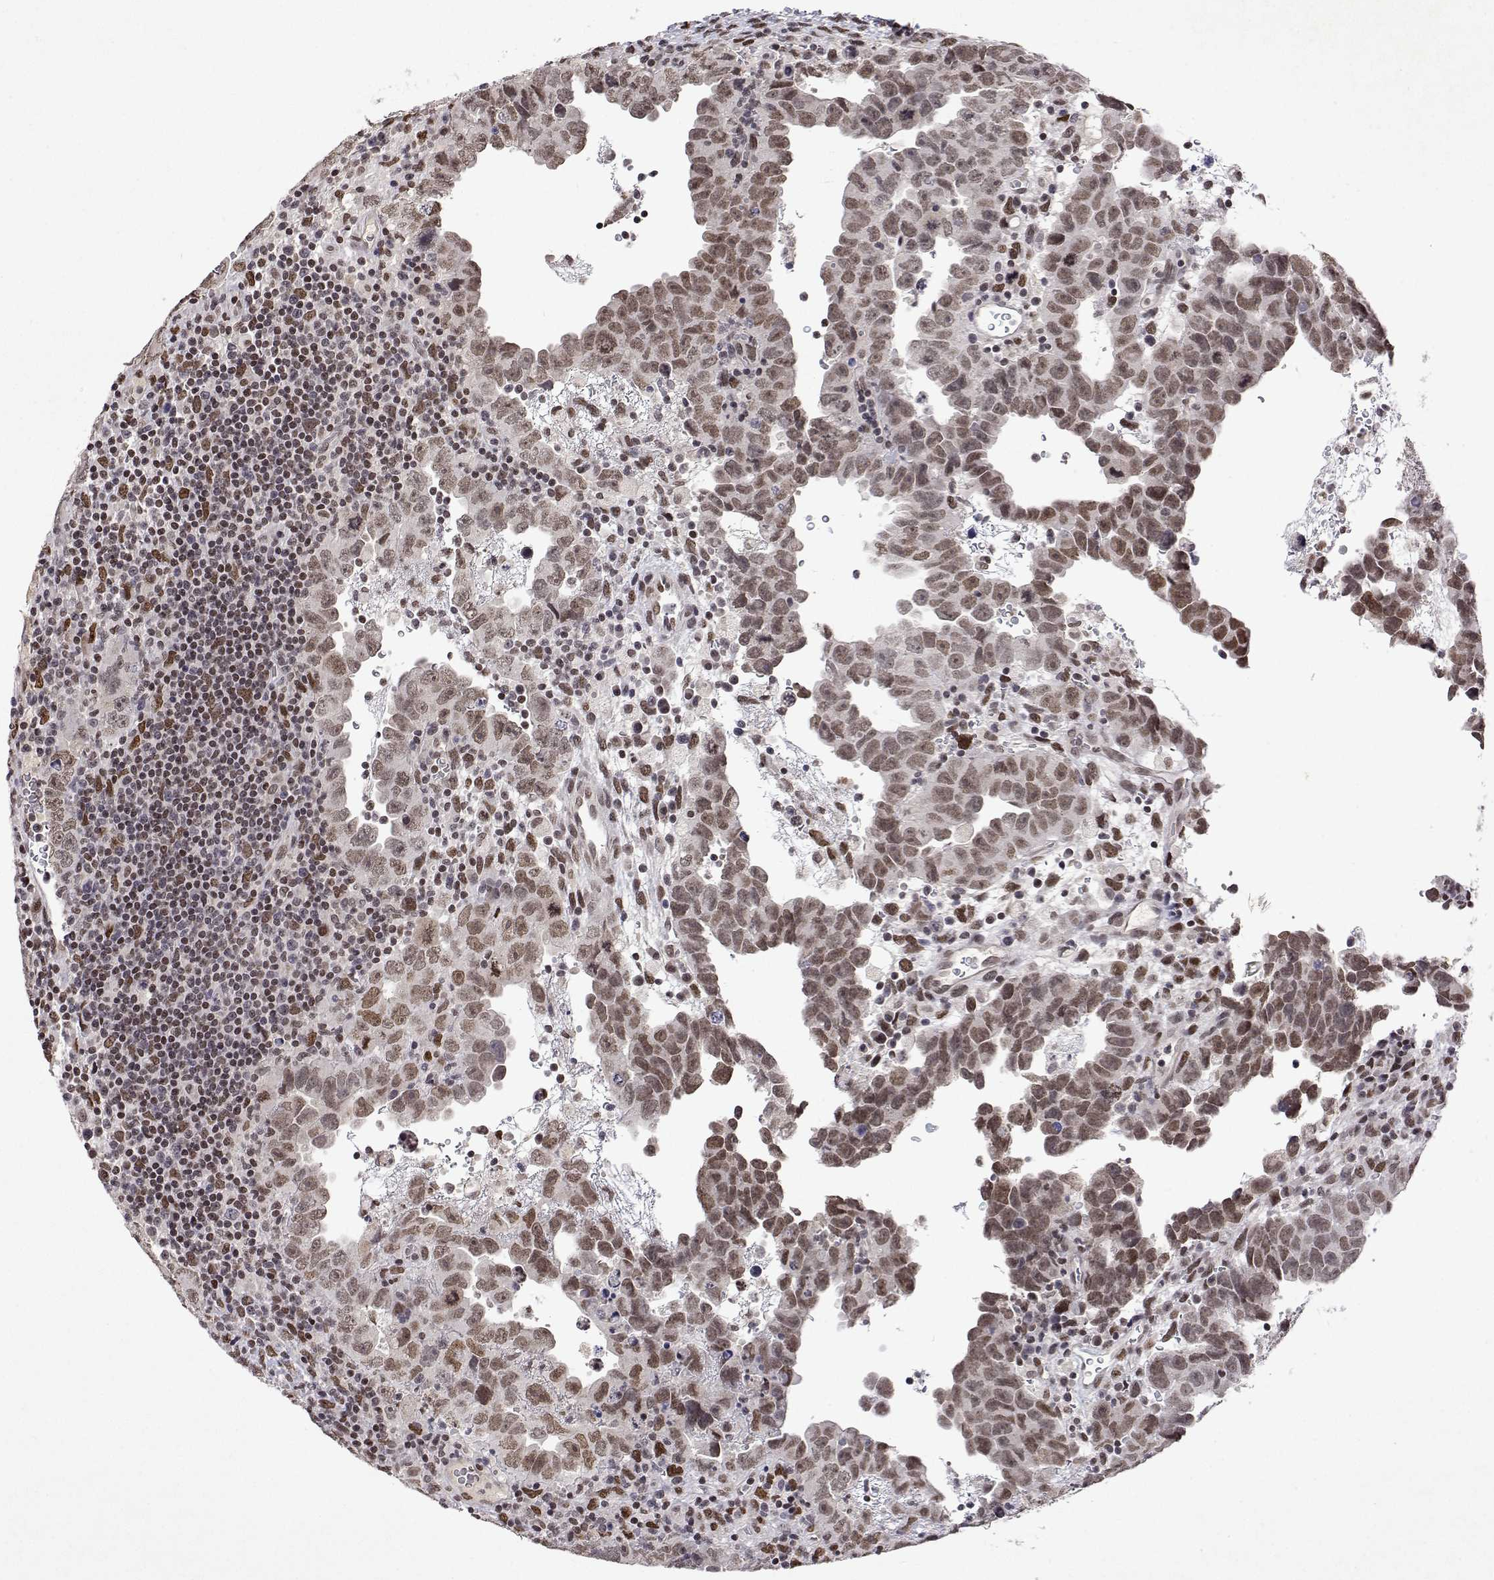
{"staining": {"intensity": "moderate", "quantity": ">75%", "location": "nuclear"}, "tissue": "testis cancer", "cell_type": "Tumor cells", "image_type": "cancer", "snomed": [{"axis": "morphology", "description": "Carcinoma, Embryonal, NOS"}, {"axis": "topography", "description": "Testis"}], "caption": "Embryonal carcinoma (testis) stained for a protein (brown) reveals moderate nuclear positive positivity in approximately >75% of tumor cells.", "gene": "XPC", "patient": {"sex": "male", "age": 24}}